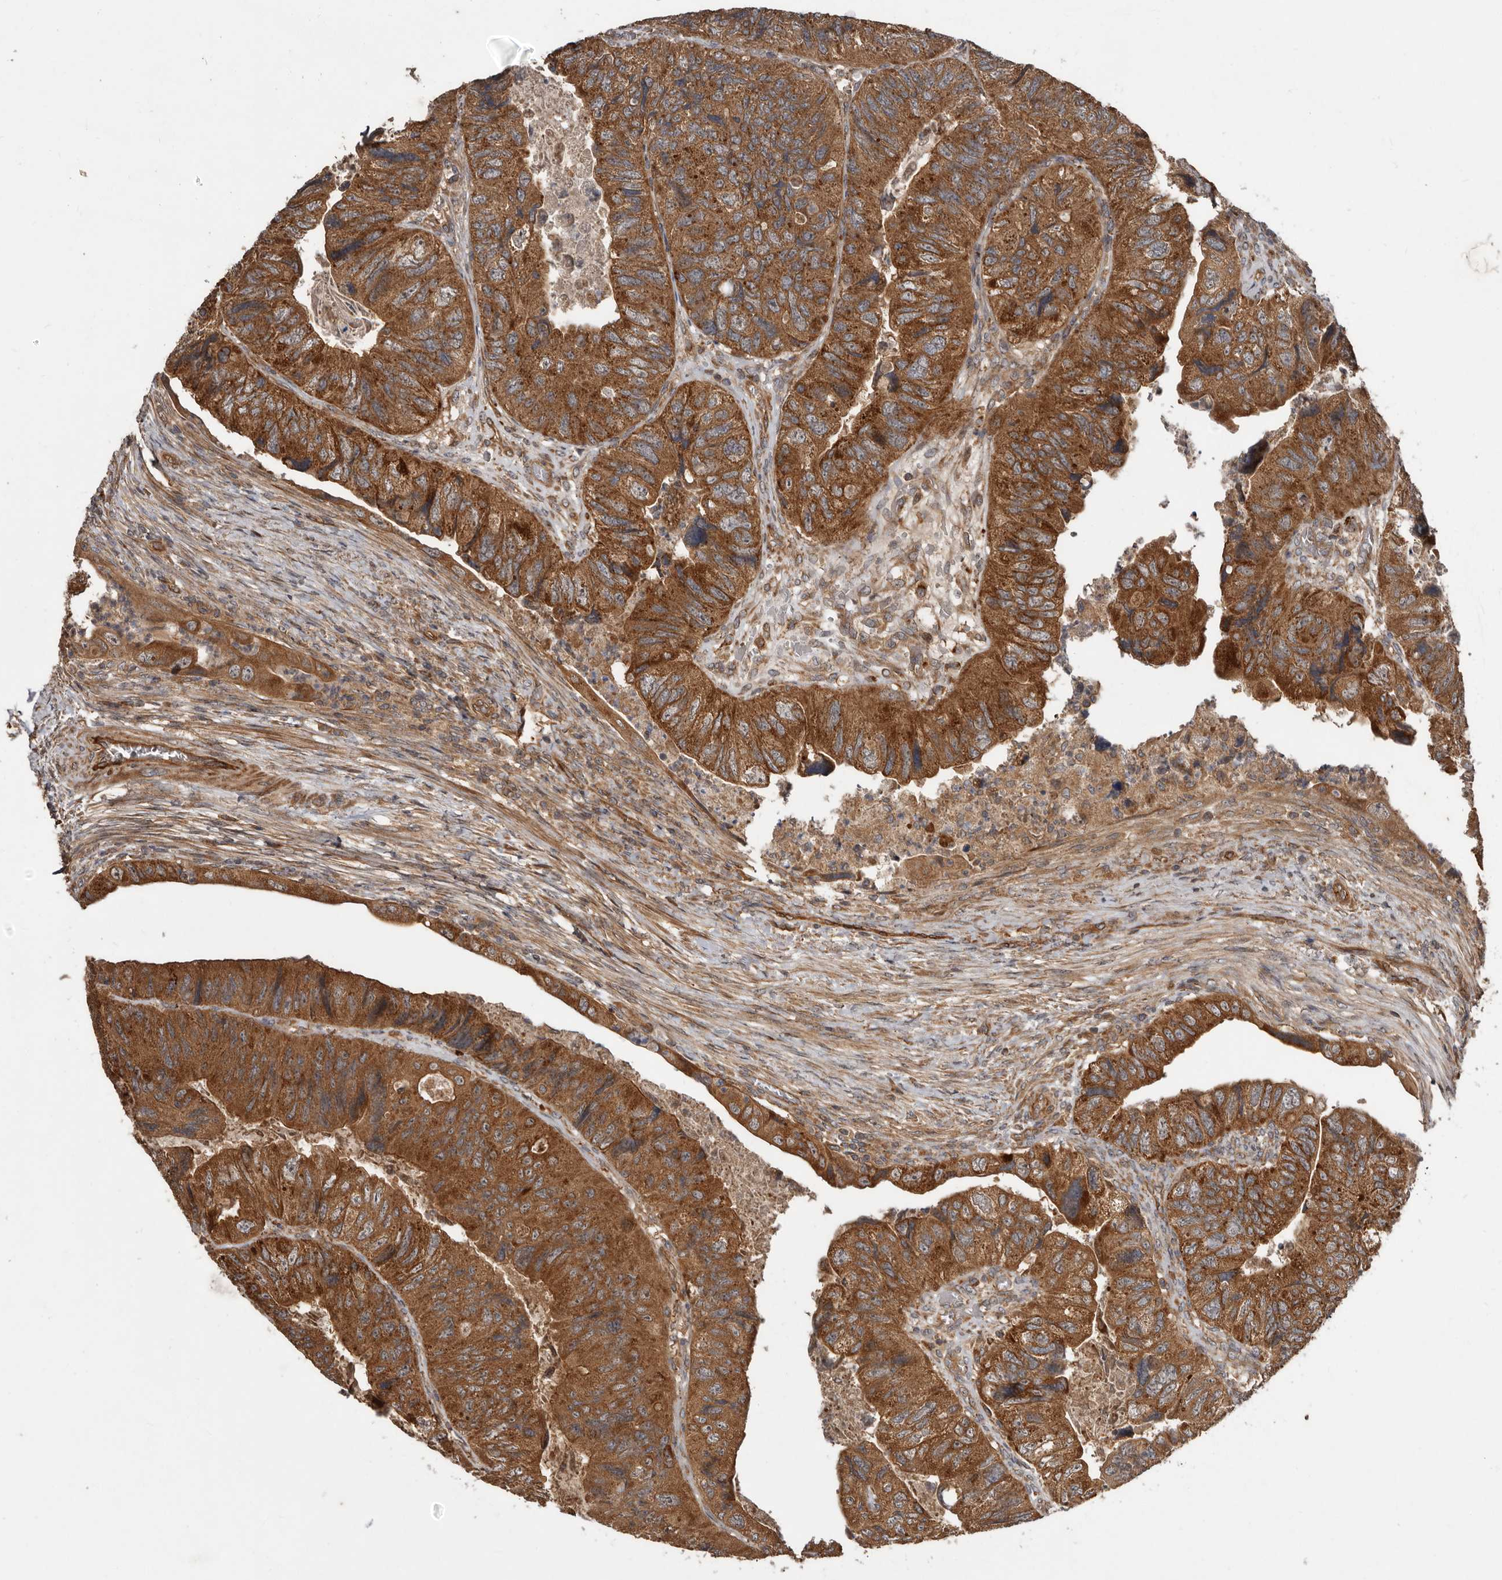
{"staining": {"intensity": "moderate", "quantity": ">75%", "location": "cytoplasmic/membranous"}, "tissue": "colorectal cancer", "cell_type": "Tumor cells", "image_type": "cancer", "snomed": [{"axis": "morphology", "description": "Adenocarcinoma, NOS"}, {"axis": "topography", "description": "Rectum"}], "caption": "This is an image of IHC staining of colorectal cancer (adenocarcinoma), which shows moderate expression in the cytoplasmic/membranous of tumor cells.", "gene": "STK36", "patient": {"sex": "male", "age": 63}}